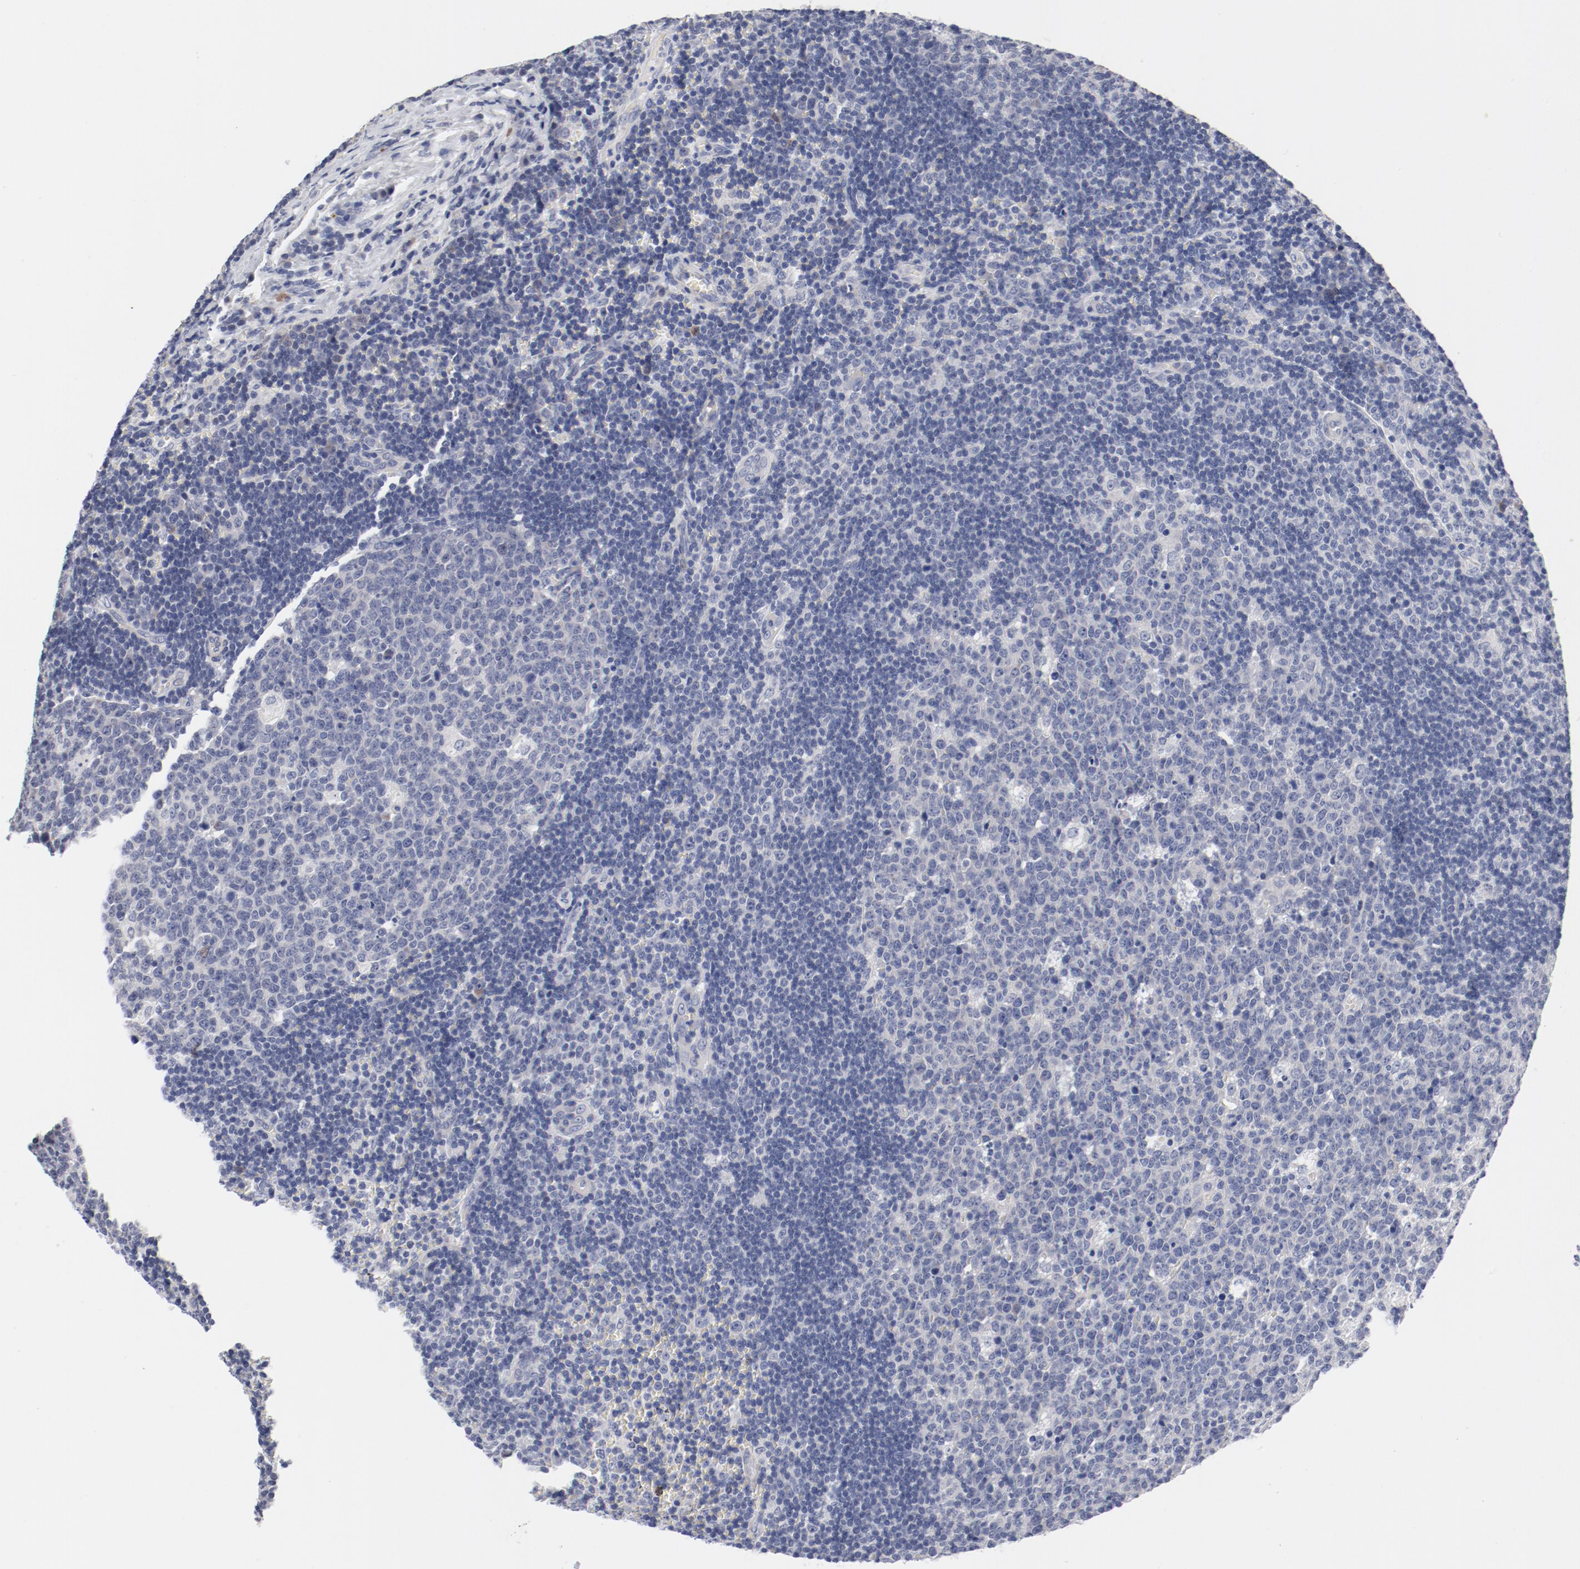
{"staining": {"intensity": "negative", "quantity": "none", "location": "none"}, "tissue": "lymph node", "cell_type": "Germinal center cells", "image_type": "normal", "snomed": [{"axis": "morphology", "description": "Normal tissue, NOS"}, {"axis": "topography", "description": "Lymph node"}, {"axis": "topography", "description": "Salivary gland"}], "caption": "Immunohistochemistry image of unremarkable human lymph node stained for a protein (brown), which exhibits no expression in germinal center cells.", "gene": "KCNK13", "patient": {"sex": "male", "age": 8}}